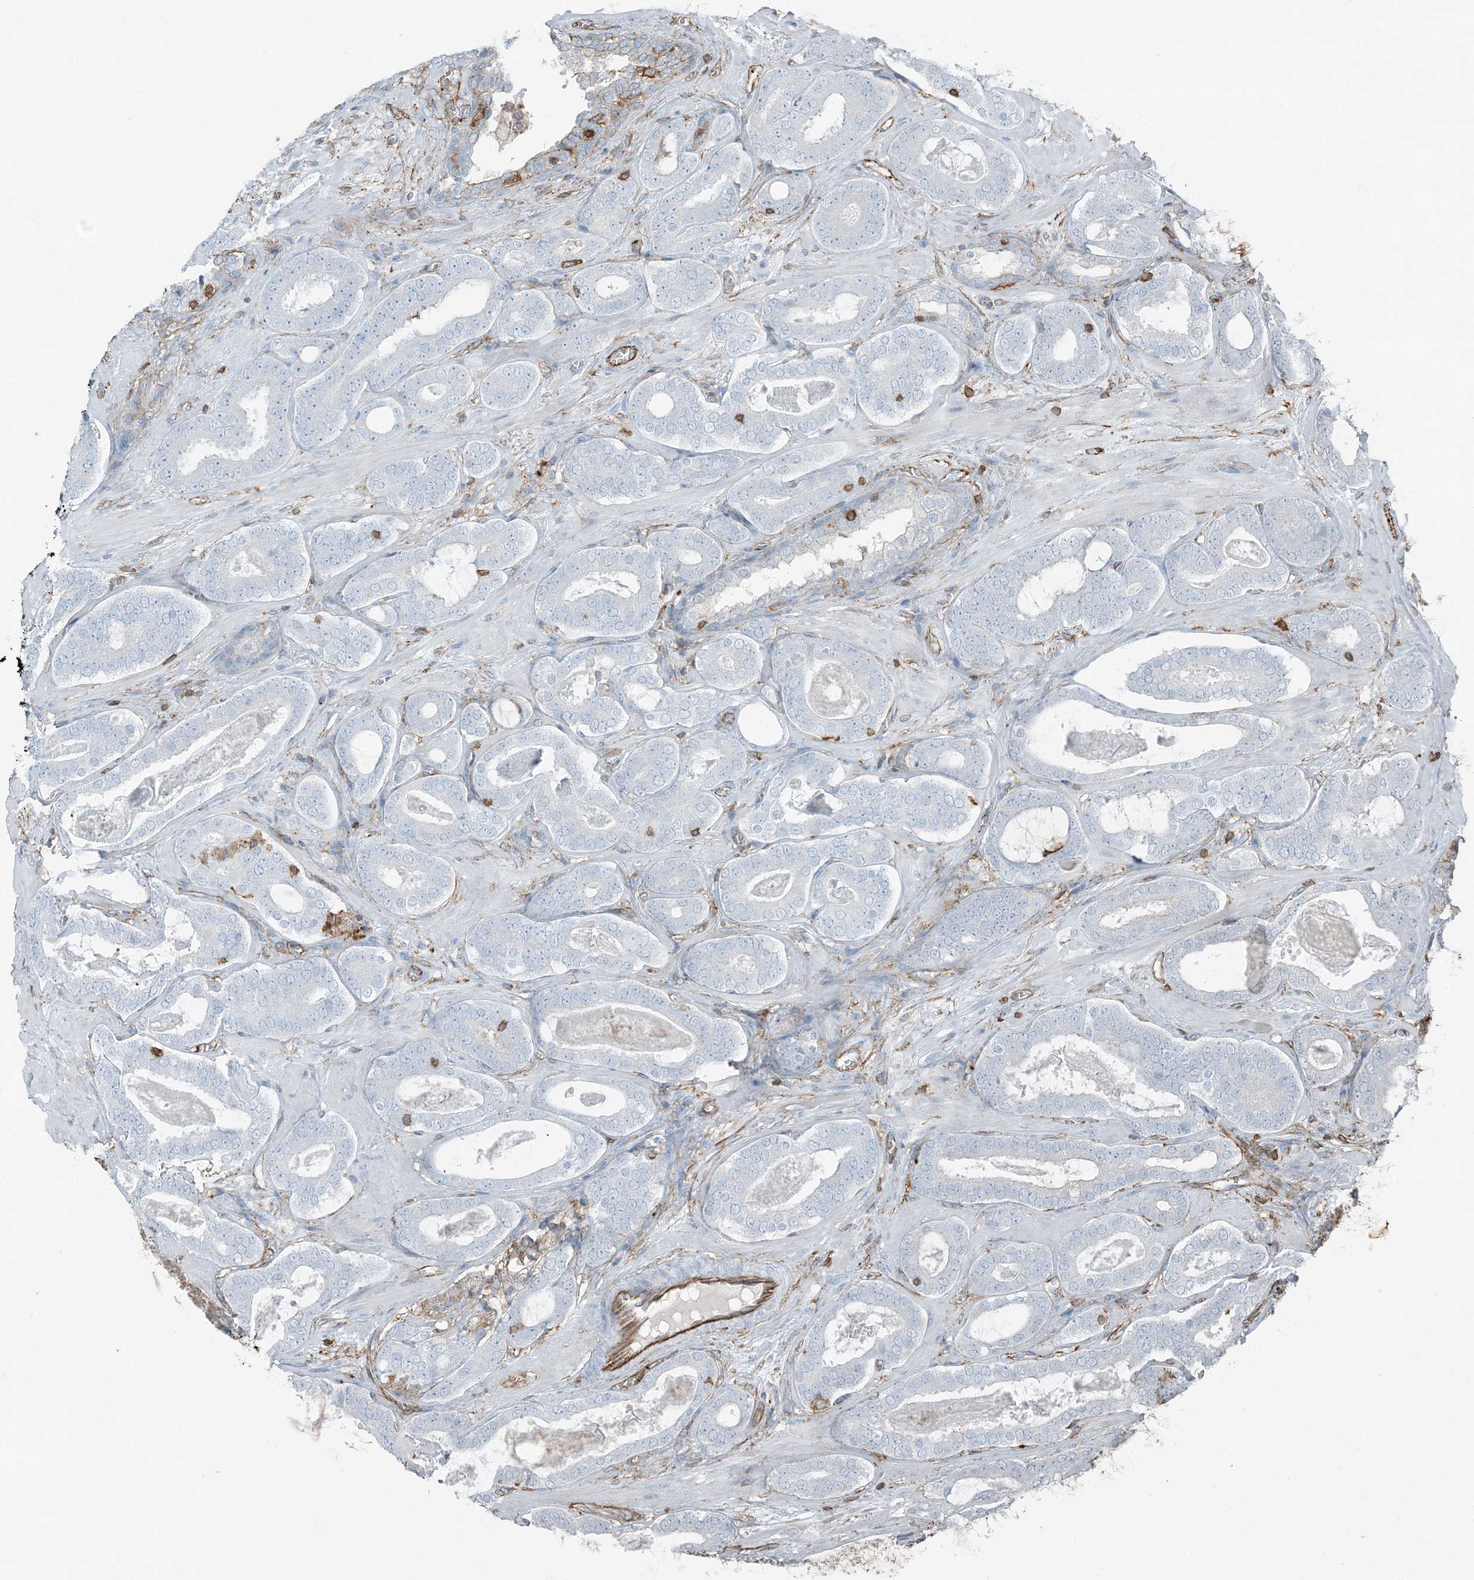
{"staining": {"intensity": "negative", "quantity": "none", "location": "none"}, "tissue": "prostate cancer", "cell_type": "Tumor cells", "image_type": "cancer", "snomed": [{"axis": "morphology", "description": "Adenocarcinoma, High grade"}, {"axis": "topography", "description": "Prostate"}], "caption": "Immunohistochemical staining of human prostate cancer (adenocarcinoma (high-grade)) displays no significant positivity in tumor cells.", "gene": "APOBEC3C", "patient": {"sex": "male", "age": 60}}